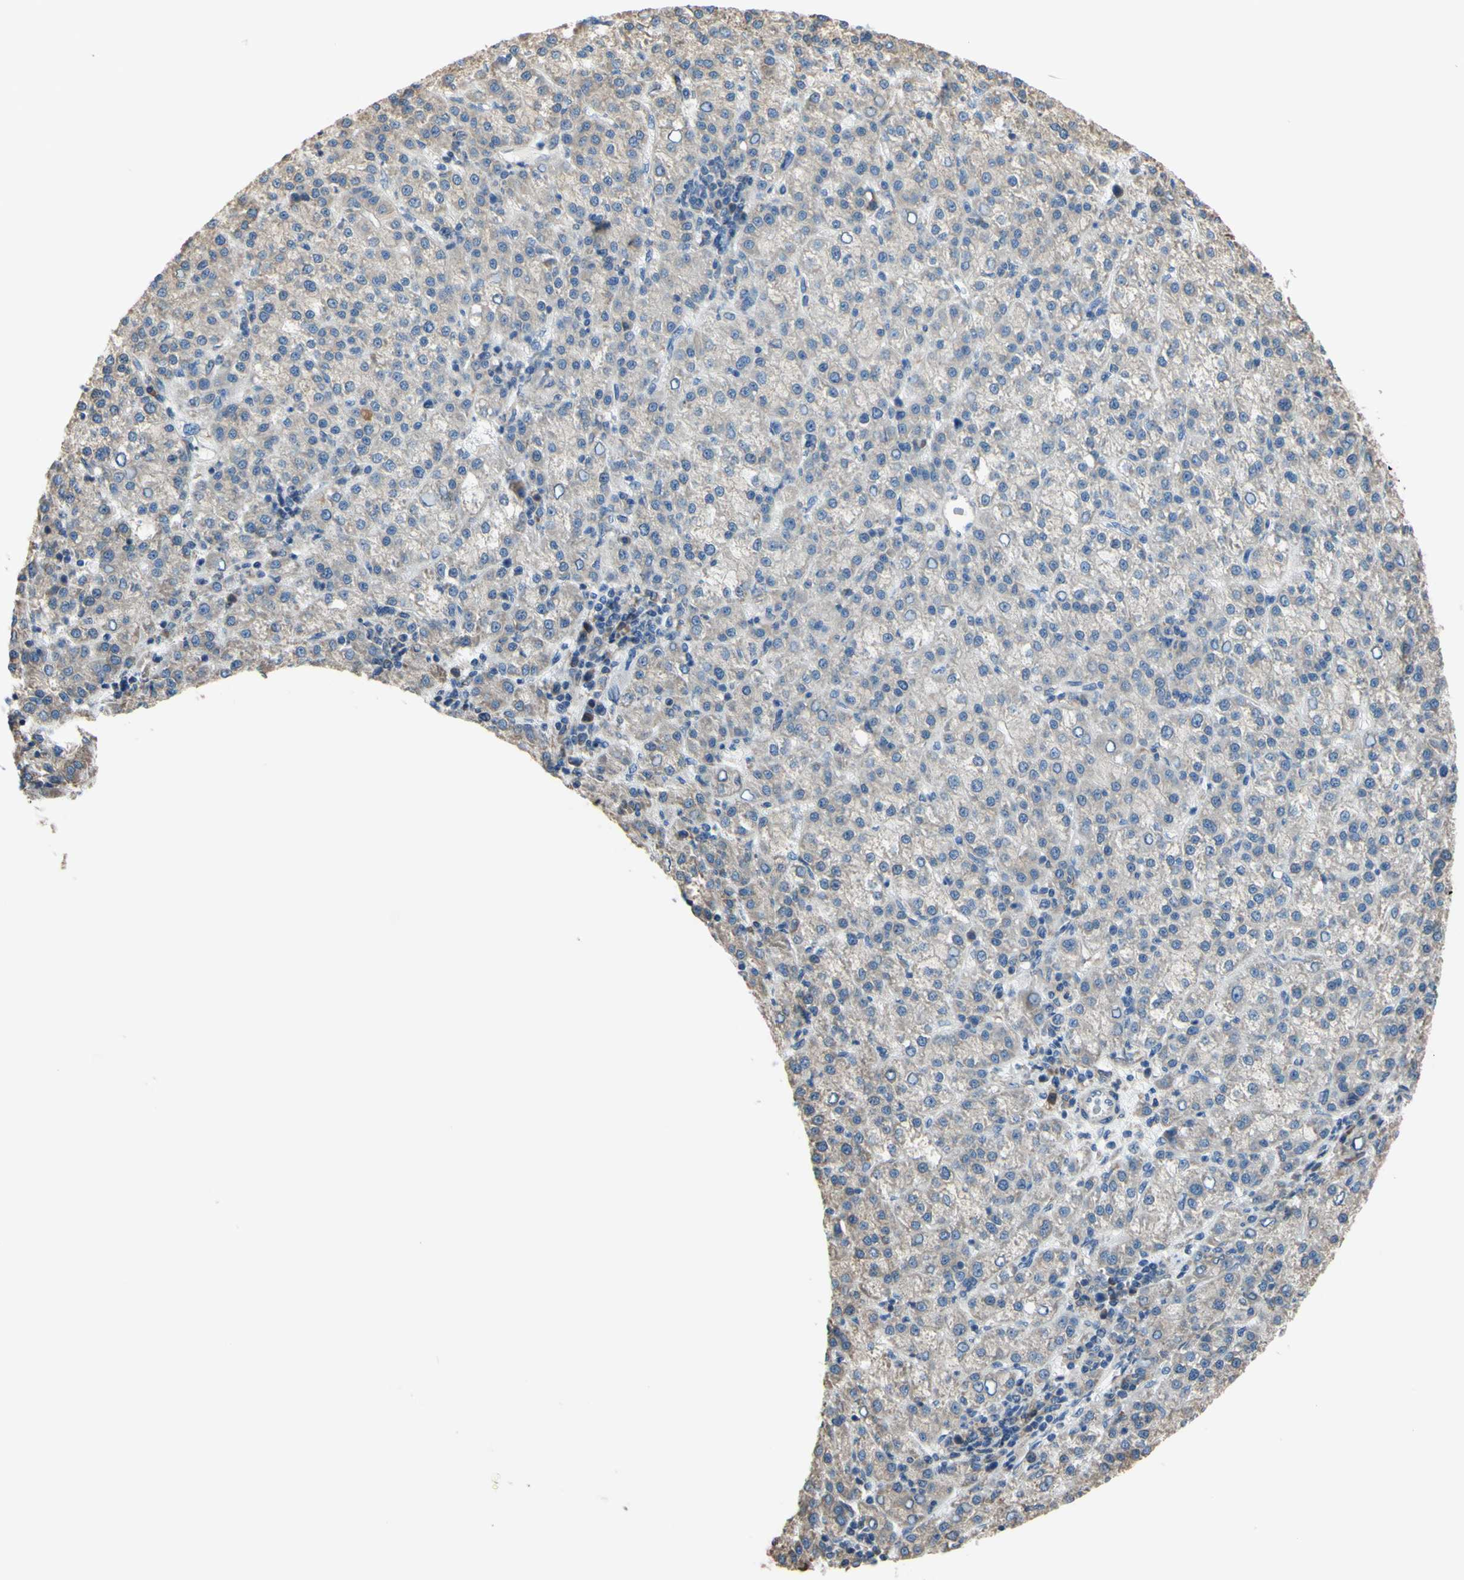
{"staining": {"intensity": "negative", "quantity": "none", "location": "none"}, "tissue": "liver cancer", "cell_type": "Tumor cells", "image_type": "cancer", "snomed": [{"axis": "morphology", "description": "Carcinoma, Hepatocellular, NOS"}, {"axis": "topography", "description": "Liver"}], "caption": "This is an IHC photomicrograph of human liver cancer. There is no positivity in tumor cells.", "gene": "BMF", "patient": {"sex": "female", "age": 58}}